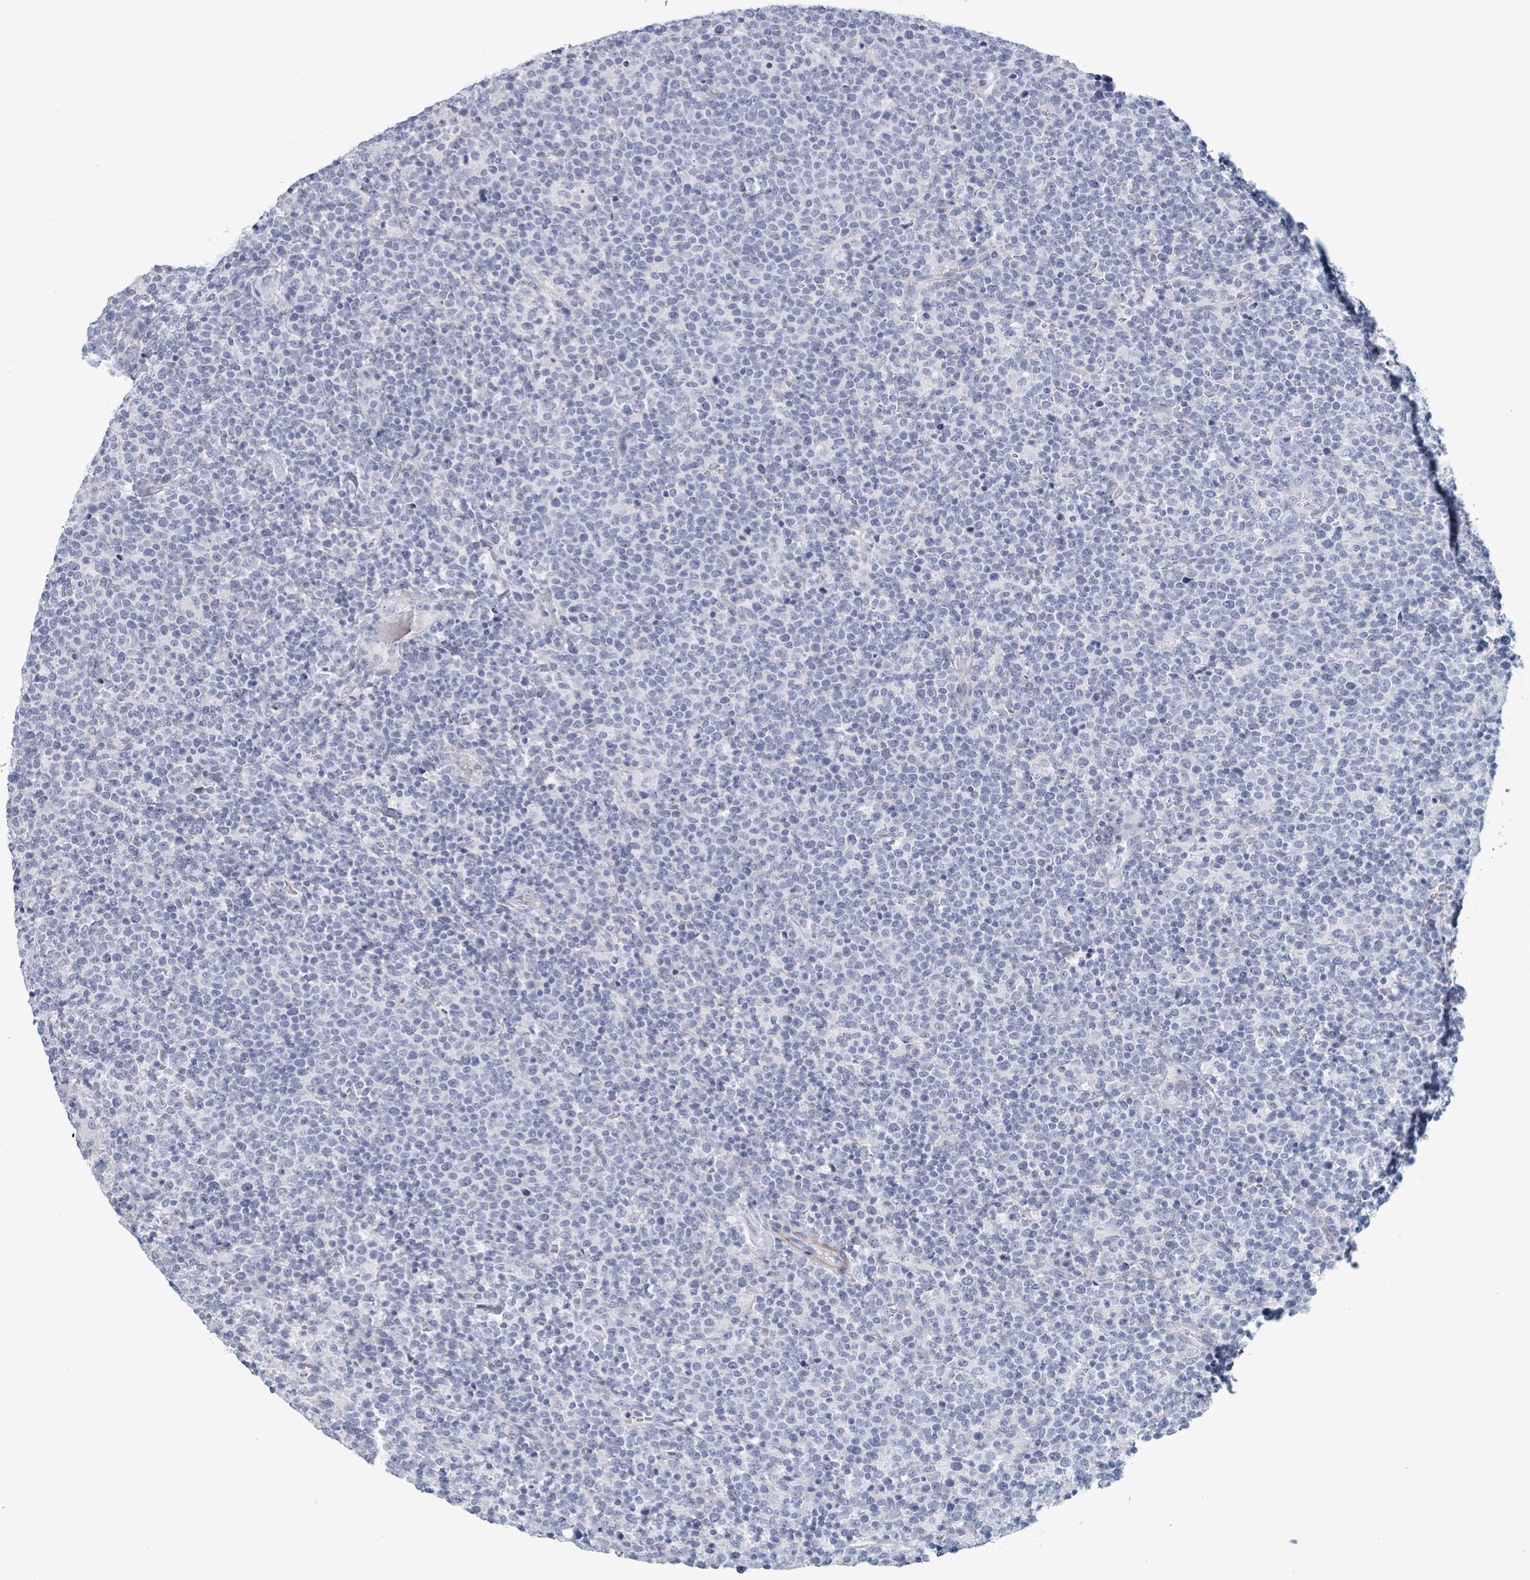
{"staining": {"intensity": "negative", "quantity": "none", "location": "none"}, "tissue": "lymphoma", "cell_type": "Tumor cells", "image_type": "cancer", "snomed": [{"axis": "morphology", "description": "Malignant lymphoma, non-Hodgkin's type, High grade"}, {"axis": "topography", "description": "Lymph node"}], "caption": "High power microscopy micrograph of an IHC photomicrograph of high-grade malignant lymphoma, non-Hodgkin's type, revealing no significant expression in tumor cells.", "gene": "ZNF771", "patient": {"sex": "male", "age": 61}}